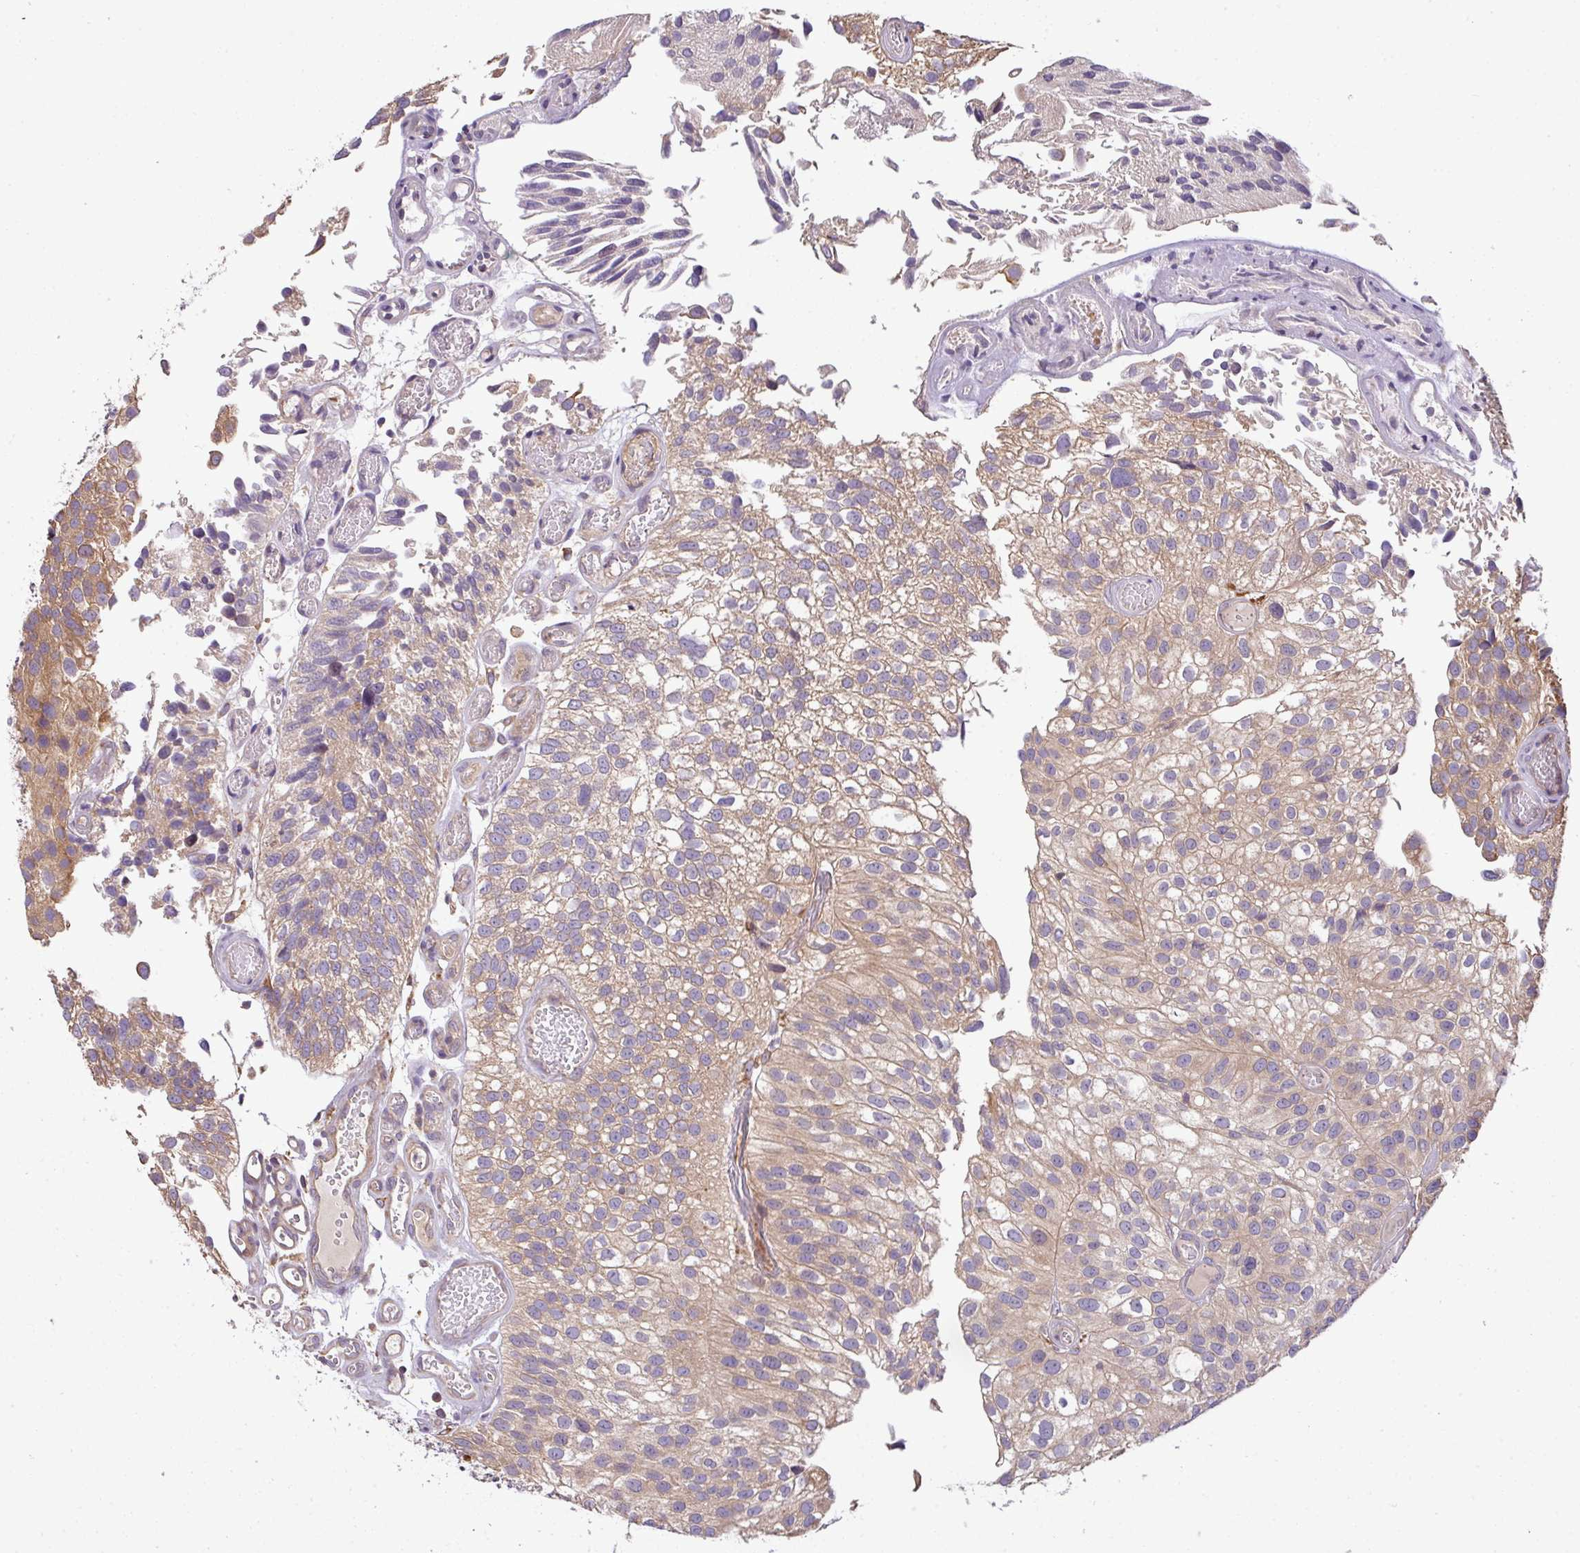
{"staining": {"intensity": "weak", "quantity": "25%-75%", "location": "cytoplasmic/membranous"}, "tissue": "urothelial cancer", "cell_type": "Tumor cells", "image_type": "cancer", "snomed": [{"axis": "morphology", "description": "Urothelial carcinoma, NOS"}, {"axis": "topography", "description": "Urinary bladder"}], "caption": "A histopathology image of human urothelial cancer stained for a protein reveals weak cytoplasmic/membranous brown staining in tumor cells.", "gene": "VENTX", "patient": {"sex": "male", "age": 87}}